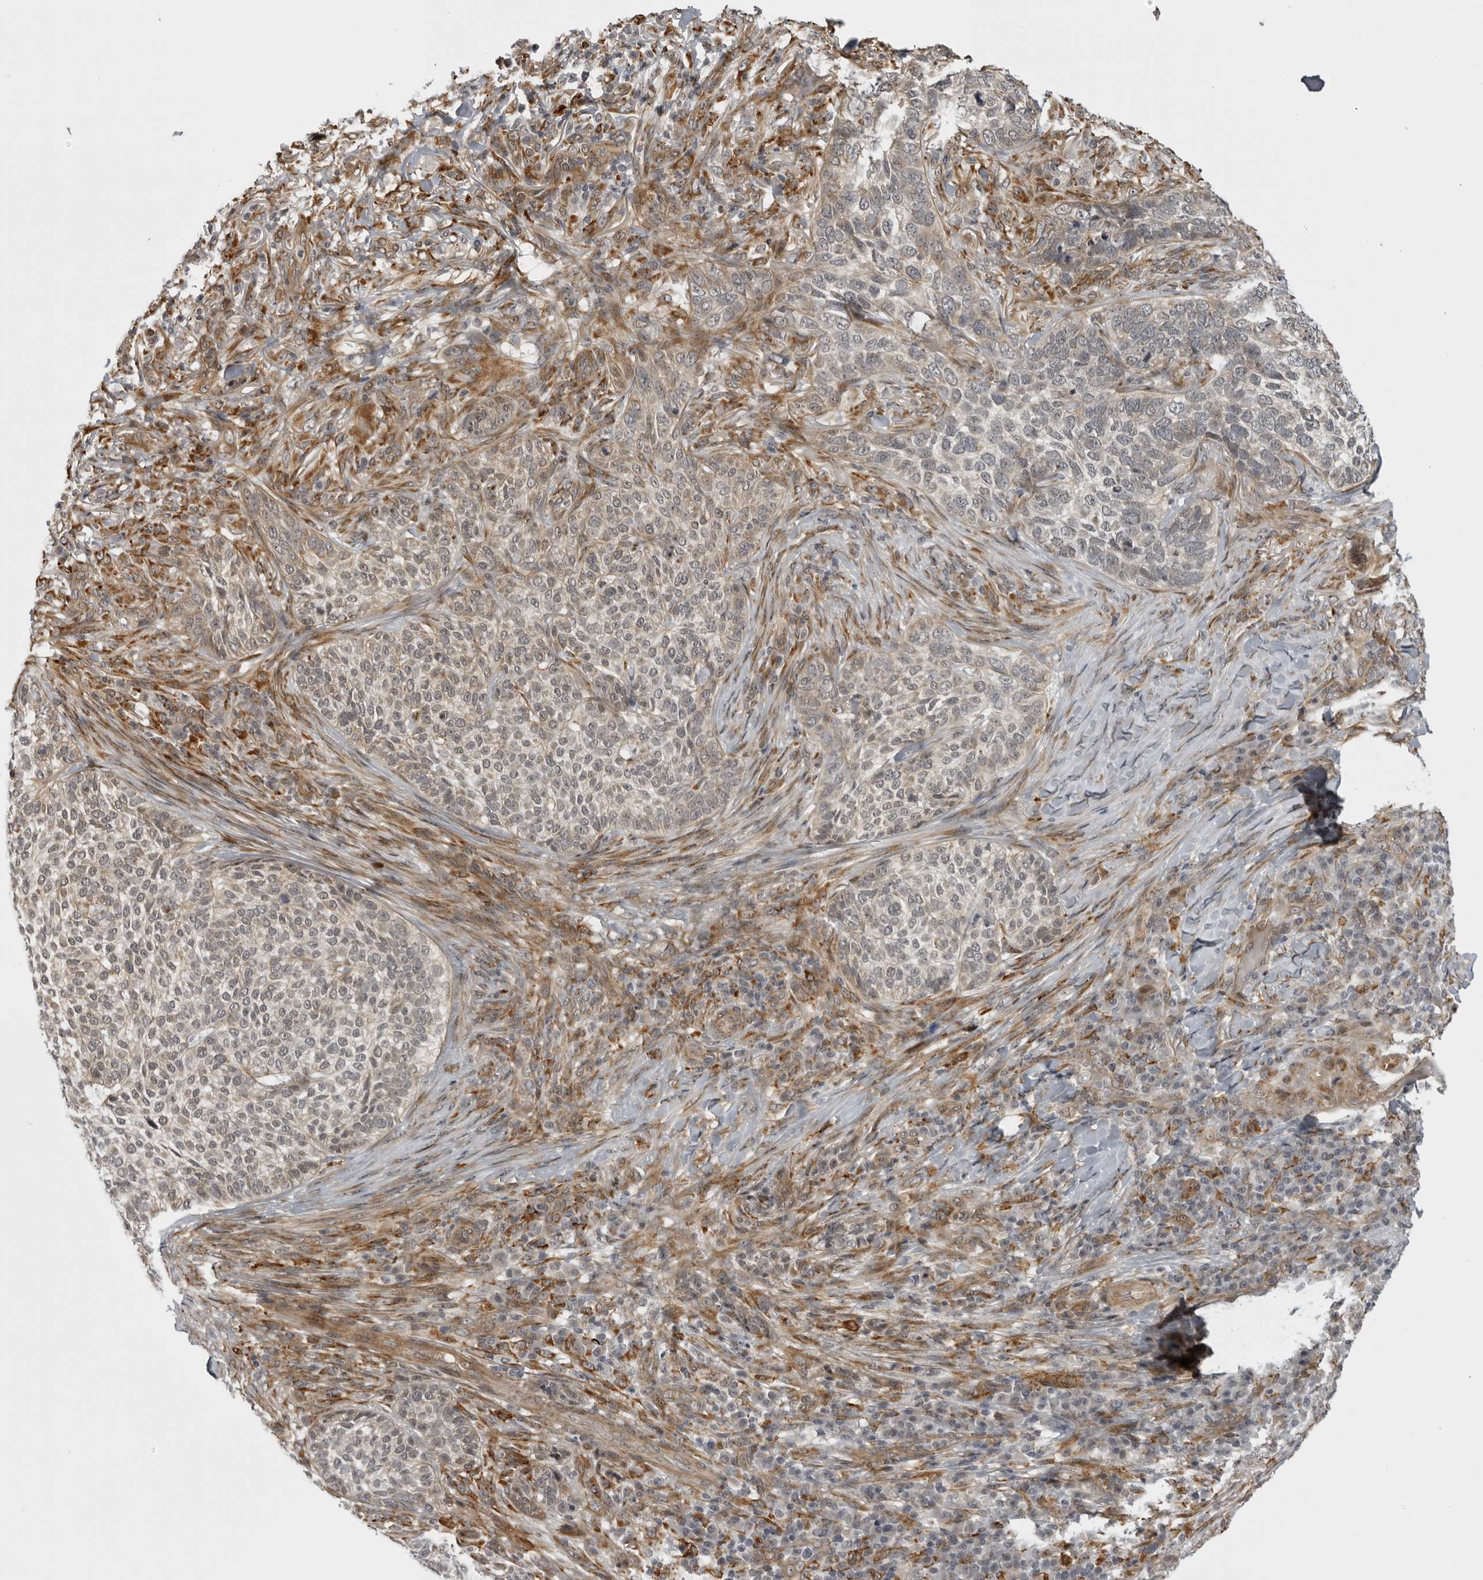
{"staining": {"intensity": "weak", "quantity": "<25%", "location": "cytoplasmic/membranous"}, "tissue": "skin cancer", "cell_type": "Tumor cells", "image_type": "cancer", "snomed": [{"axis": "morphology", "description": "Basal cell carcinoma"}, {"axis": "topography", "description": "Skin"}], "caption": "A photomicrograph of skin cancer (basal cell carcinoma) stained for a protein exhibits no brown staining in tumor cells.", "gene": "DNAH14", "patient": {"sex": "female", "age": 64}}